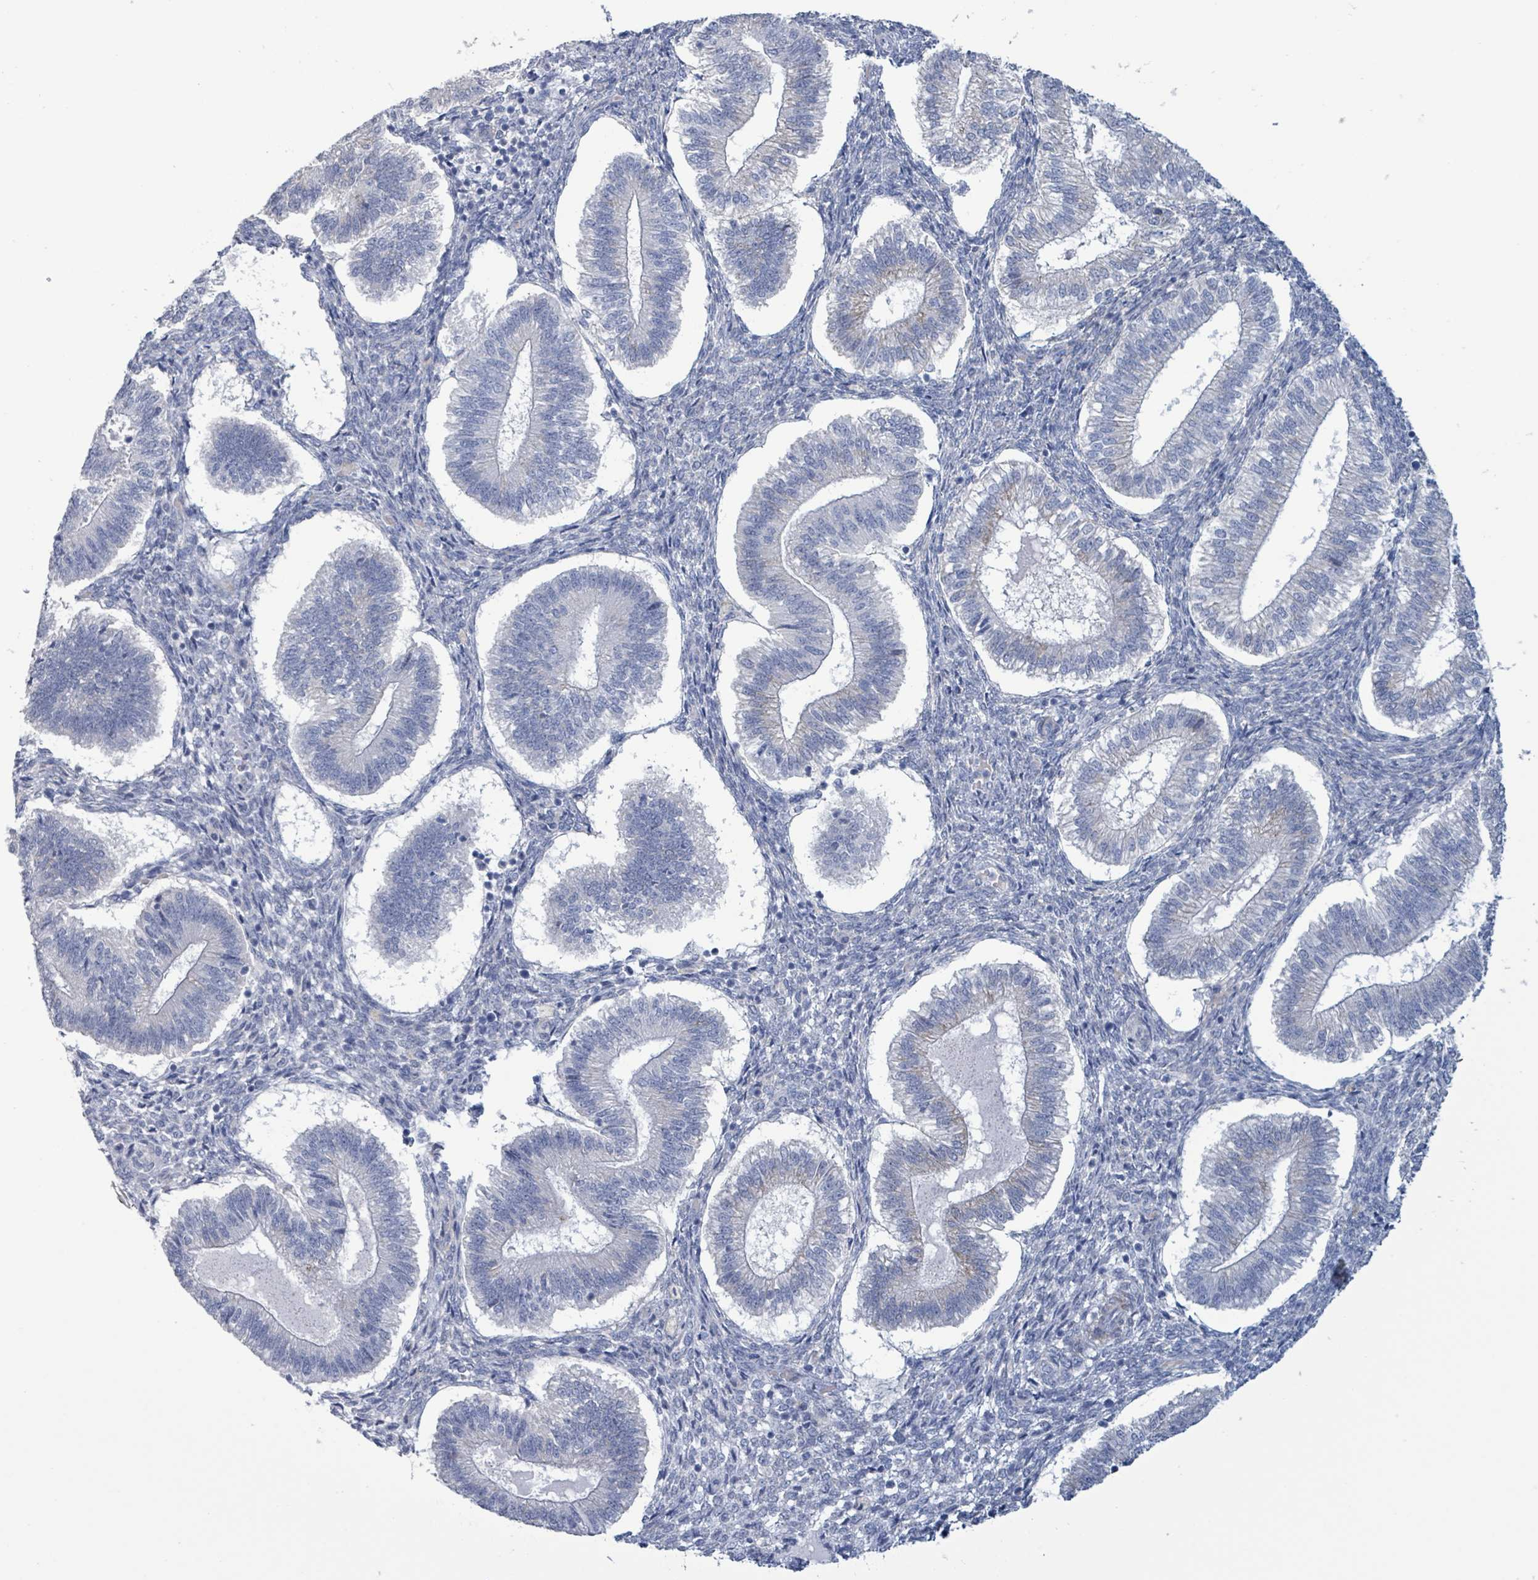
{"staining": {"intensity": "negative", "quantity": "none", "location": "none"}, "tissue": "endometrium", "cell_type": "Cells in endometrial stroma", "image_type": "normal", "snomed": [{"axis": "morphology", "description": "Normal tissue, NOS"}, {"axis": "topography", "description": "Endometrium"}], "caption": "Immunohistochemistry image of unremarkable endometrium: endometrium stained with DAB displays no significant protein staining in cells in endometrial stroma.", "gene": "PKLR", "patient": {"sex": "female", "age": 25}}